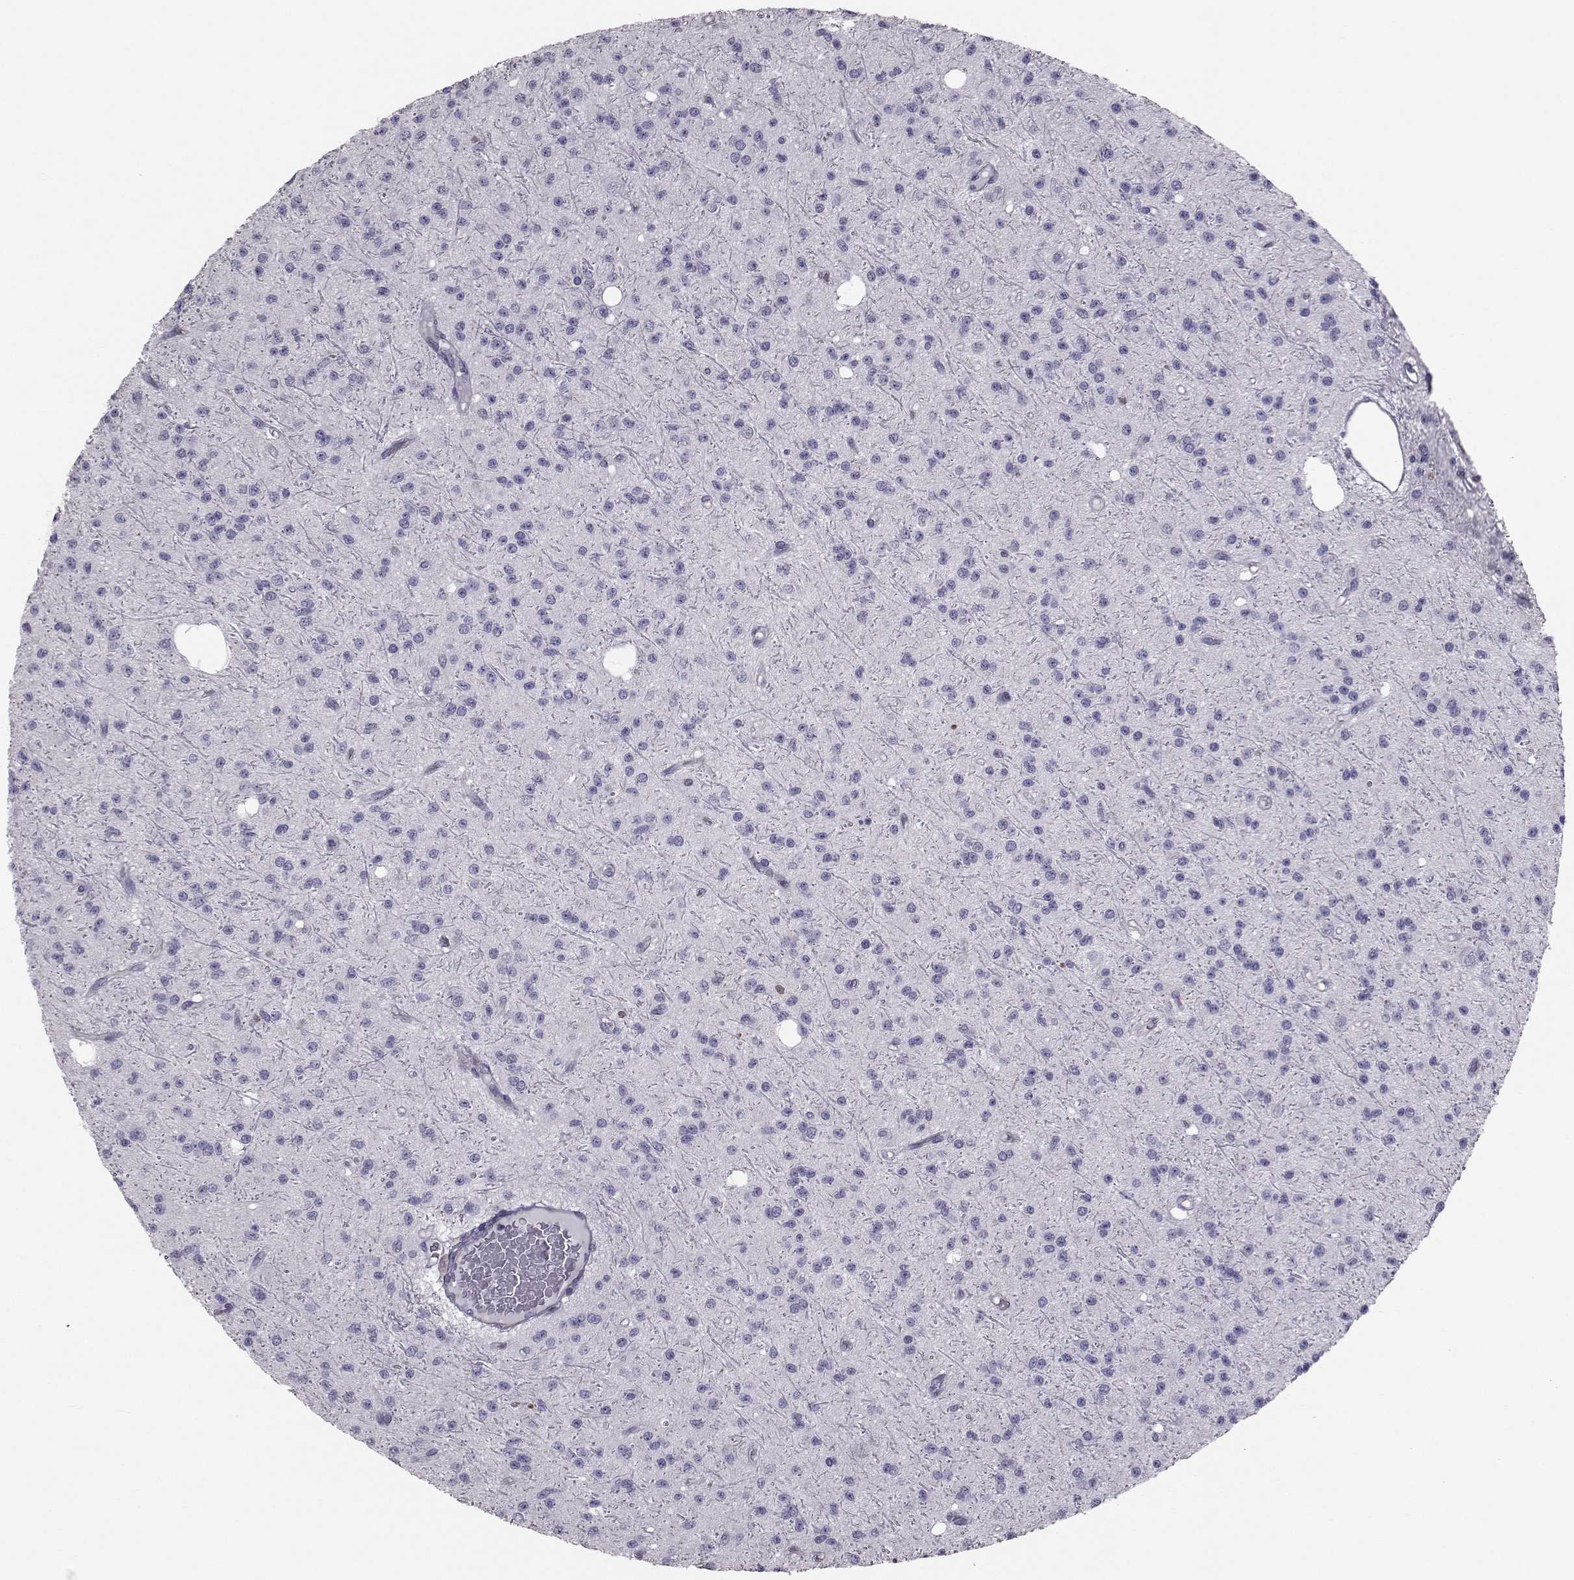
{"staining": {"intensity": "negative", "quantity": "none", "location": "none"}, "tissue": "glioma", "cell_type": "Tumor cells", "image_type": "cancer", "snomed": [{"axis": "morphology", "description": "Glioma, malignant, Low grade"}, {"axis": "topography", "description": "Brain"}], "caption": "Protein analysis of low-grade glioma (malignant) demonstrates no significant expression in tumor cells.", "gene": "GARIN3", "patient": {"sex": "male", "age": 27}}